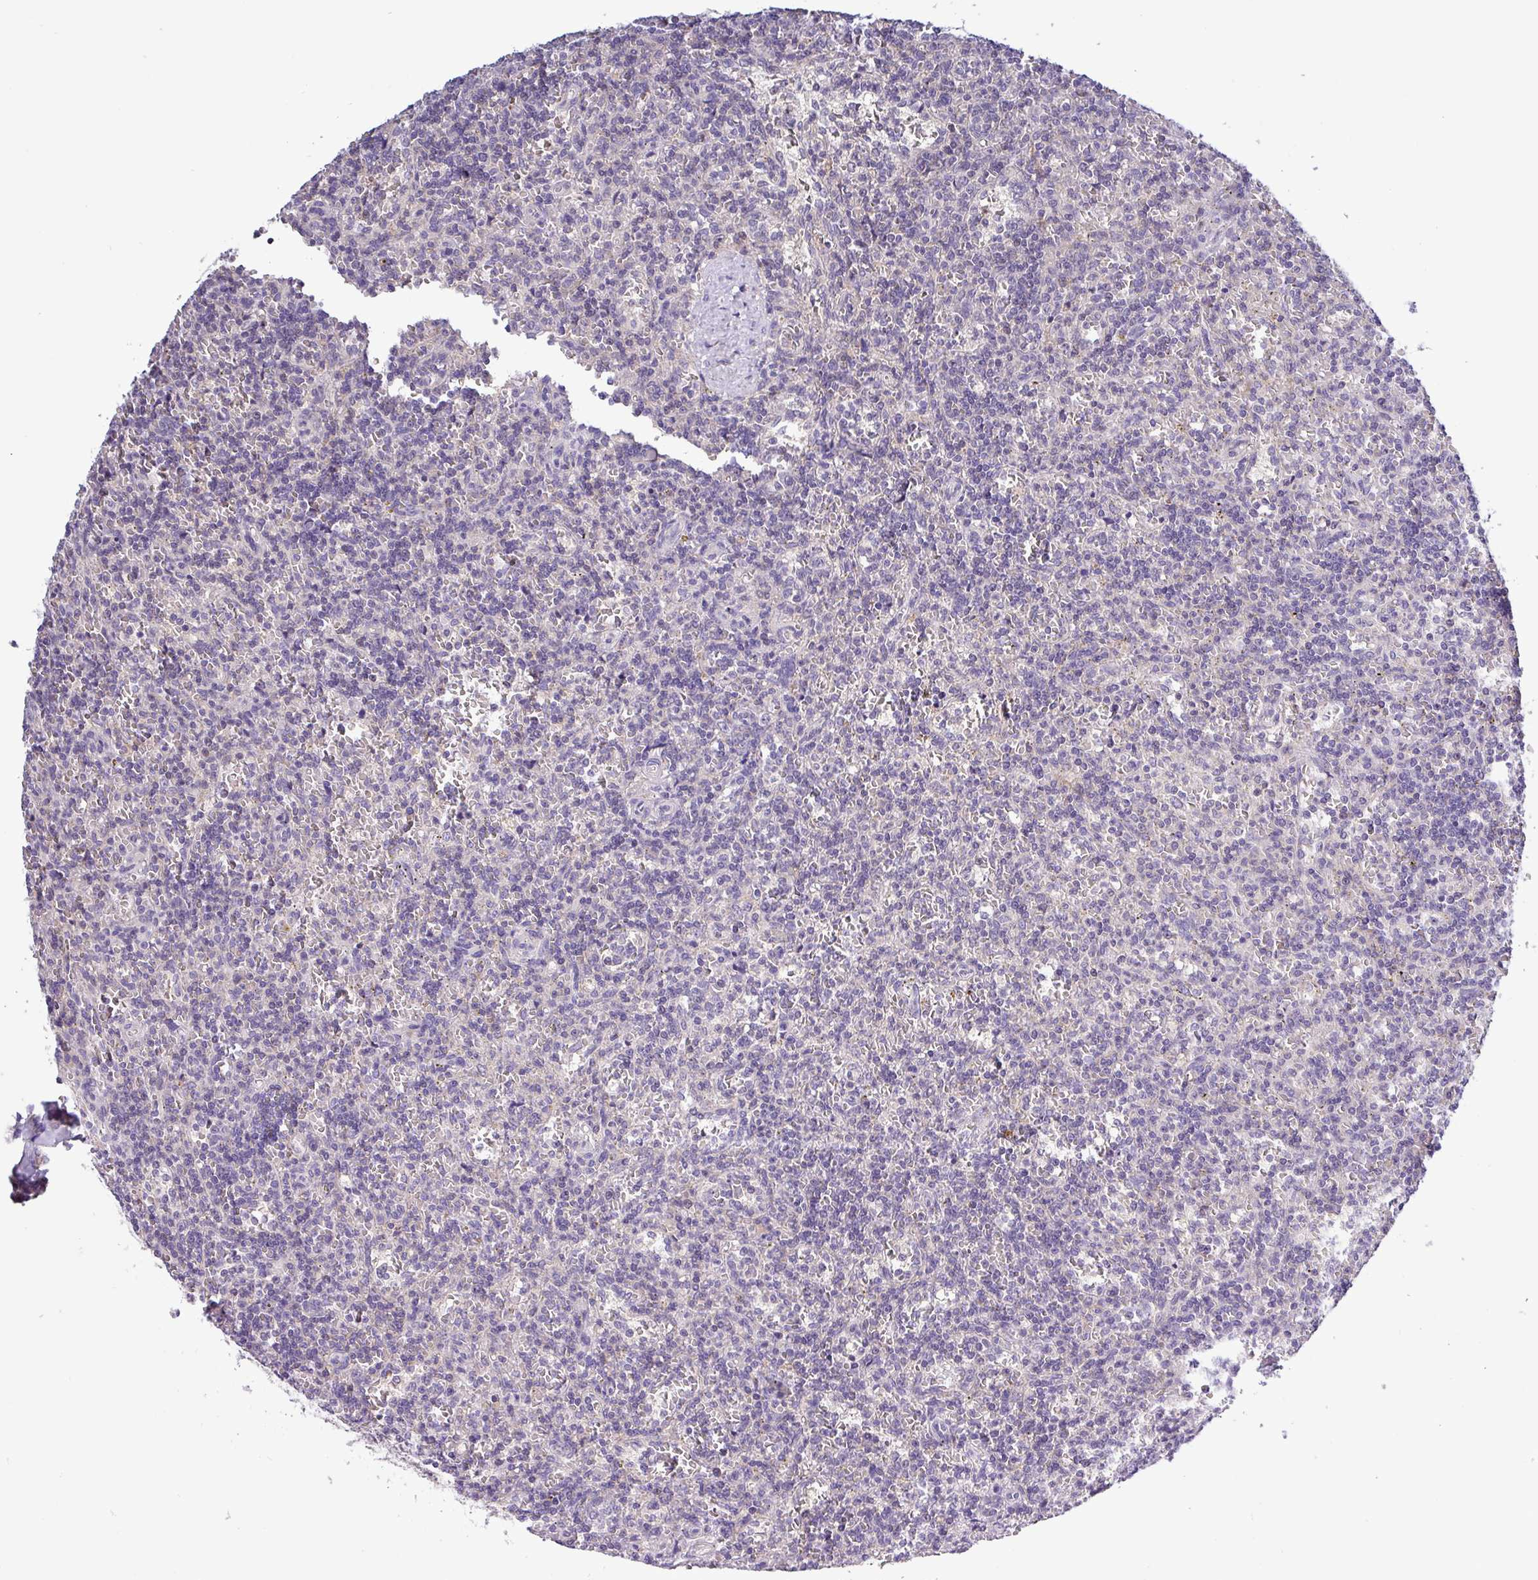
{"staining": {"intensity": "negative", "quantity": "none", "location": "none"}, "tissue": "lymphoma", "cell_type": "Tumor cells", "image_type": "cancer", "snomed": [{"axis": "morphology", "description": "Malignant lymphoma, non-Hodgkin's type, Low grade"}, {"axis": "topography", "description": "Spleen"}], "caption": "Immunohistochemistry photomicrograph of lymphoma stained for a protein (brown), which displays no positivity in tumor cells.", "gene": "SFTPB", "patient": {"sex": "male", "age": 73}}